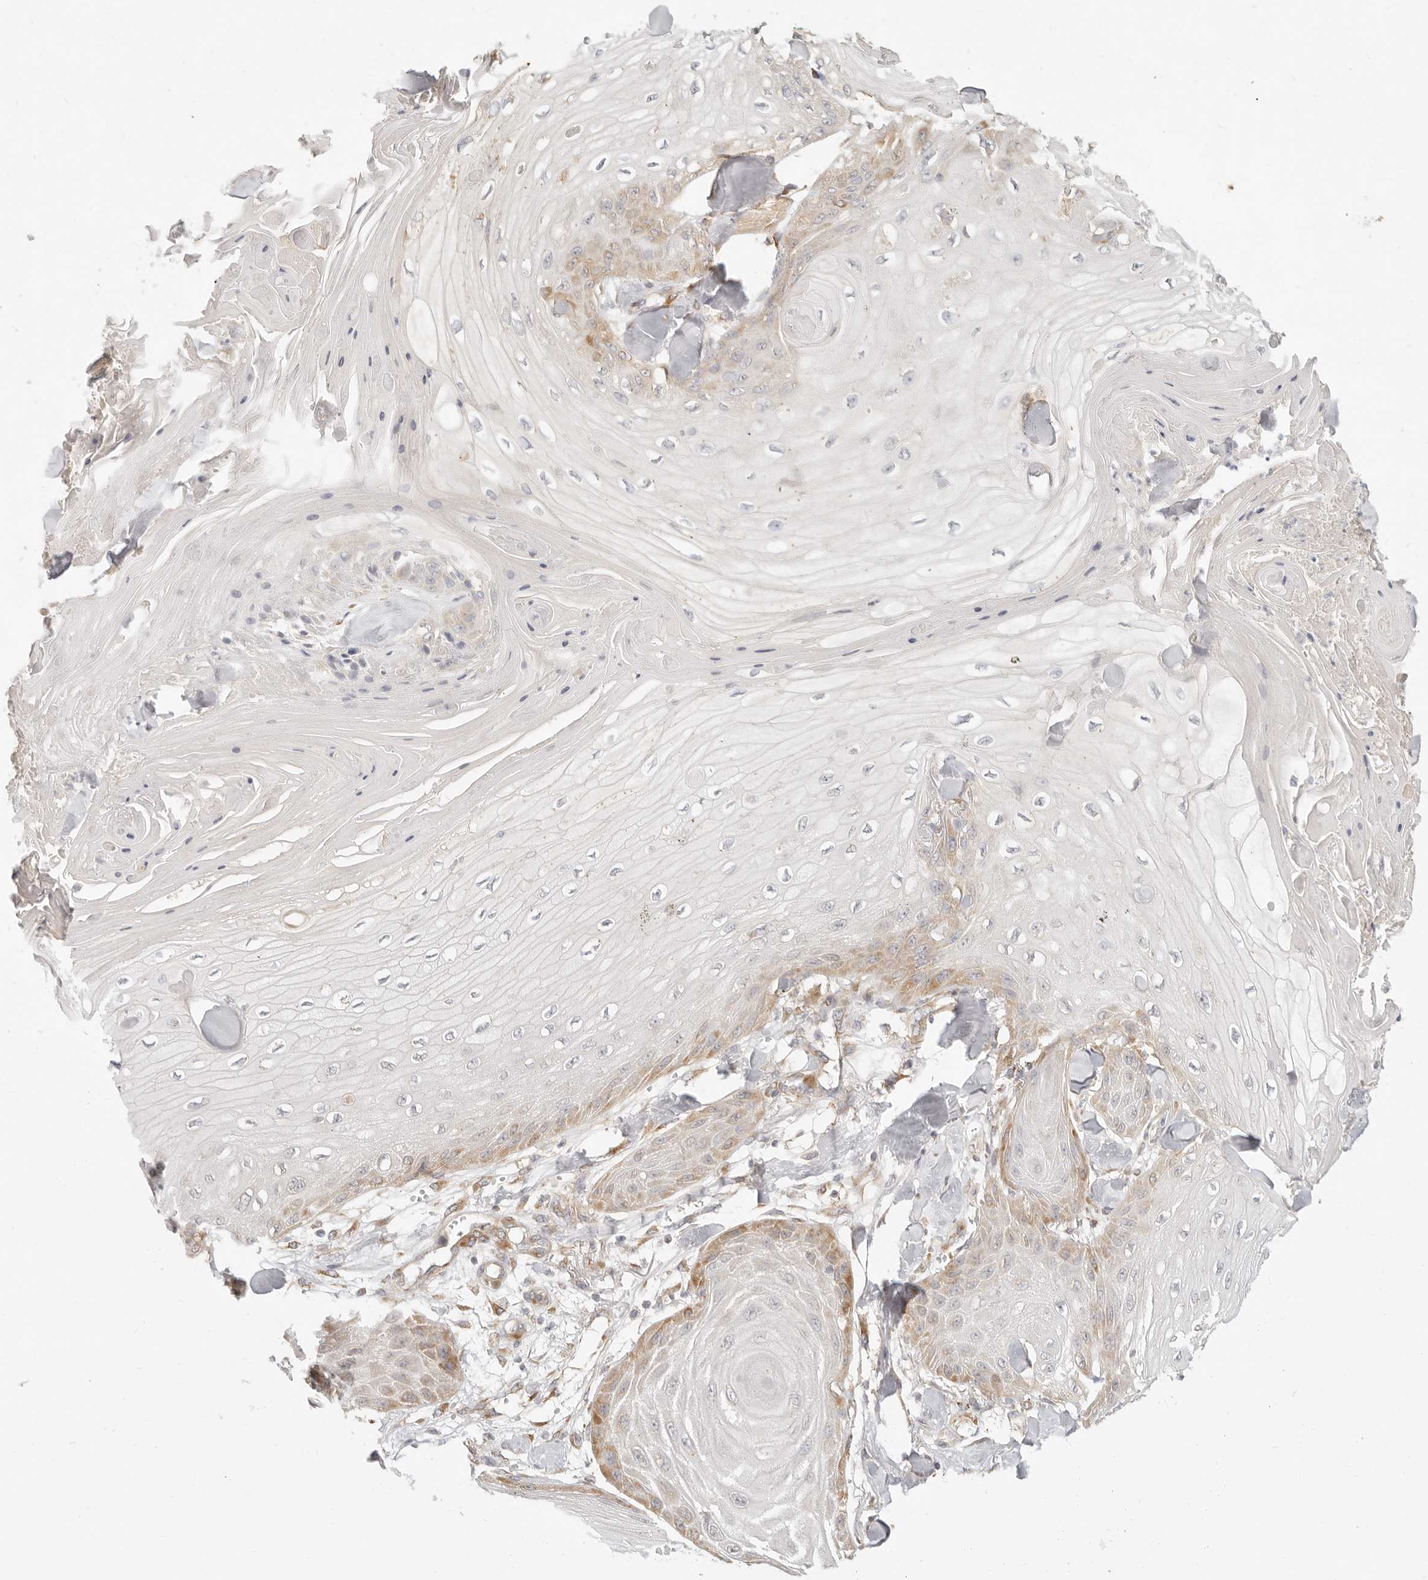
{"staining": {"intensity": "moderate", "quantity": "<25%", "location": "cytoplasmic/membranous"}, "tissue": "skin cancer", "cell_type": "Tumor cells", "image_type": "cancer", "snomed": [{"axis": "morphology", "description": "Squamous cell carcinoma, NOS"}, {"axis": "topography", "description": "Skin"}], "caption": "A micrograph showing moderate cytoplasmic/membranous expression in approximately <25% of tumor cells in skin cancer (squamous cell carcinoma), as visualized by brown immunohistochemical staining.", "gene": "PABPC4", "patient": {"sex": "male", "age": 74}}